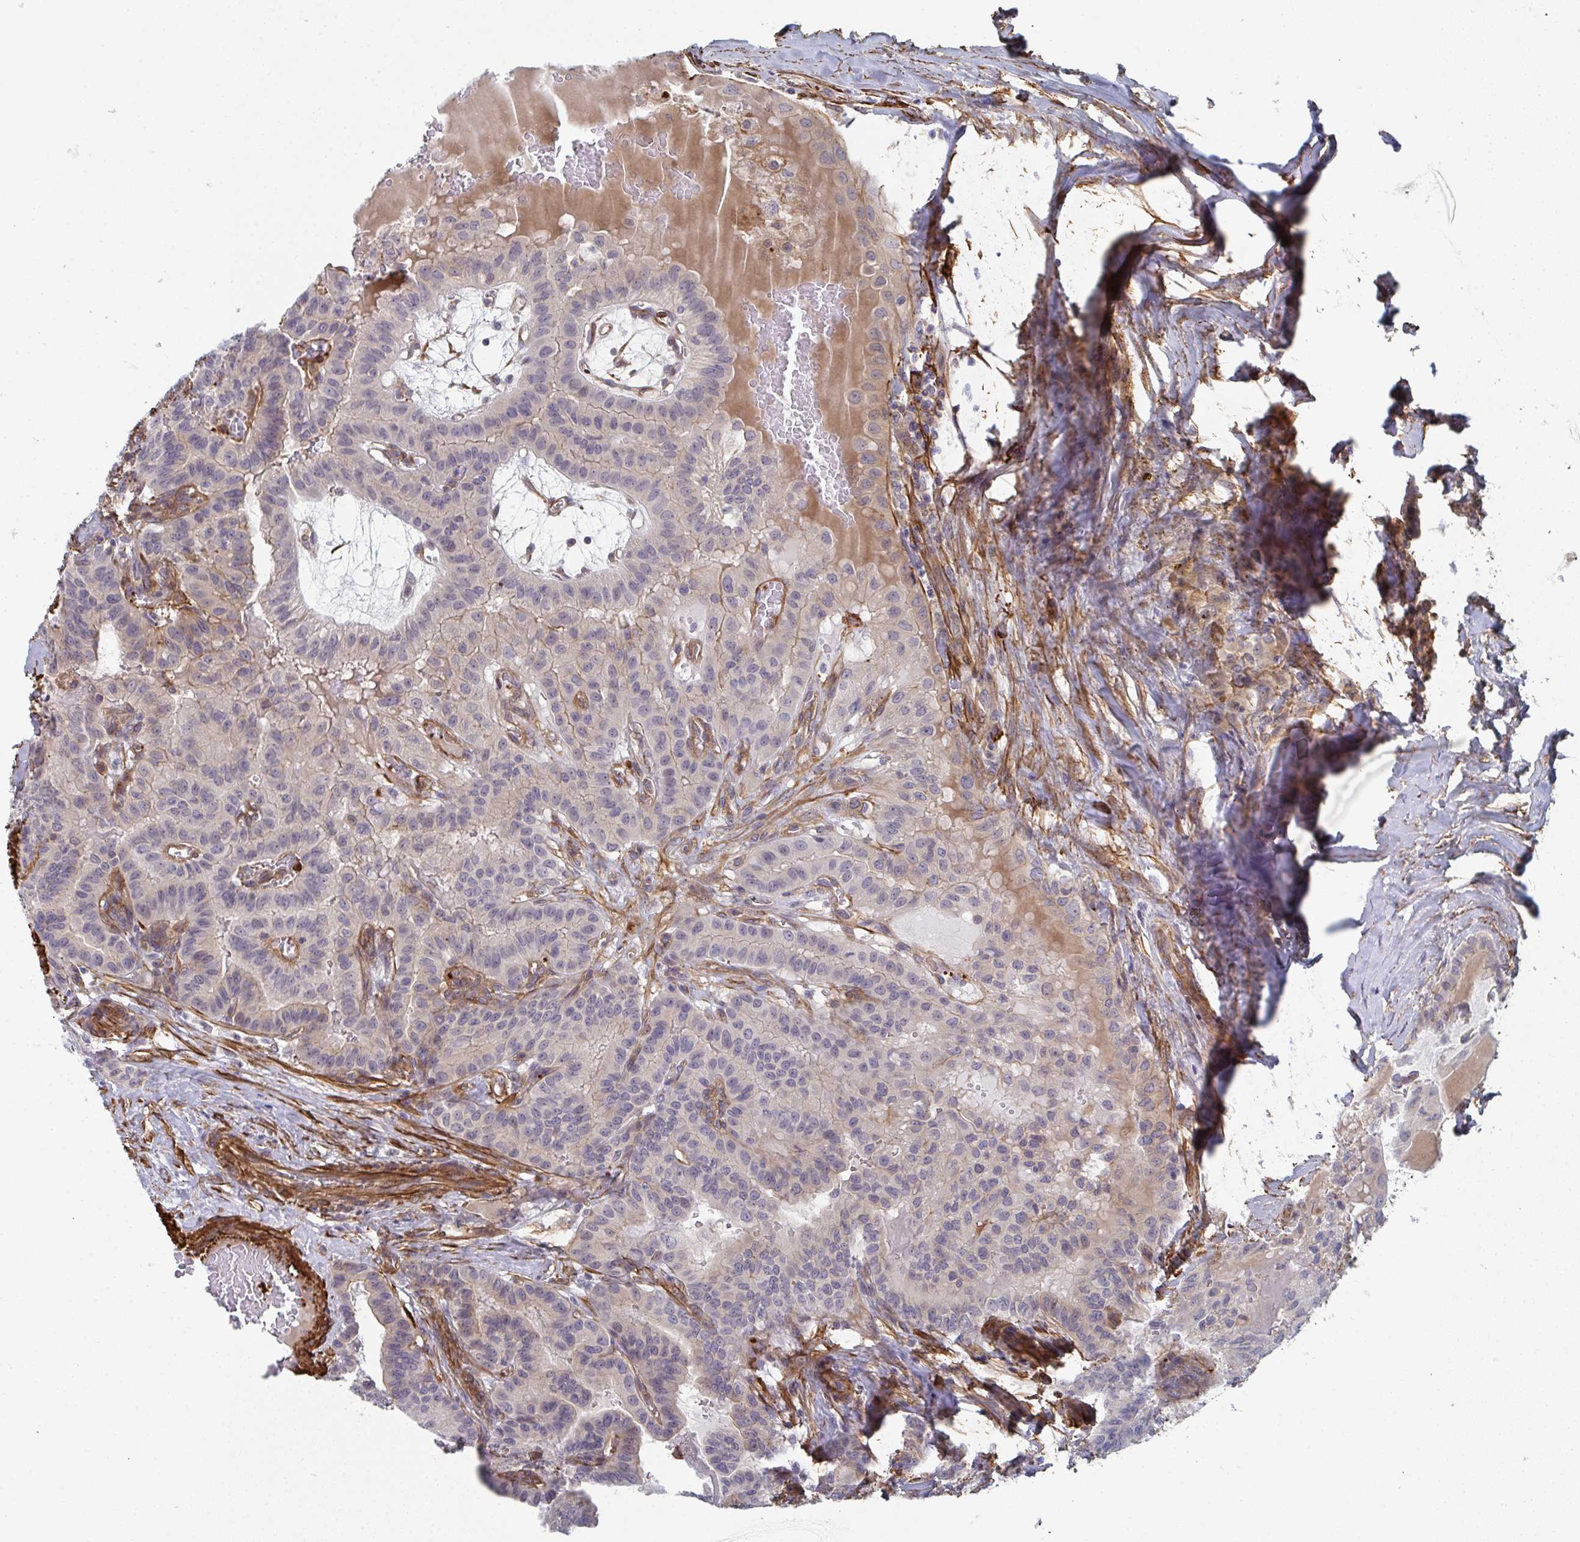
{"staining": {"intensity": "negative", "quantity": "none", "location": "none"}, "tissue": "thyroid cancer", "cell_type": "Tumor cells", "image_type": "cancer", "snomed": [{"axis": "morphology", "description": "Papillary adenocarcinoma, NOS"}, {"axis": "topography", "description": "Thyroid gland"}], "caption": "There is no significant positivity in tumor cells of thyroid cancer (papillary adenocarcinoma).", "gene": "NEURL4", "patient": {"sex": "male", "age": 87}}